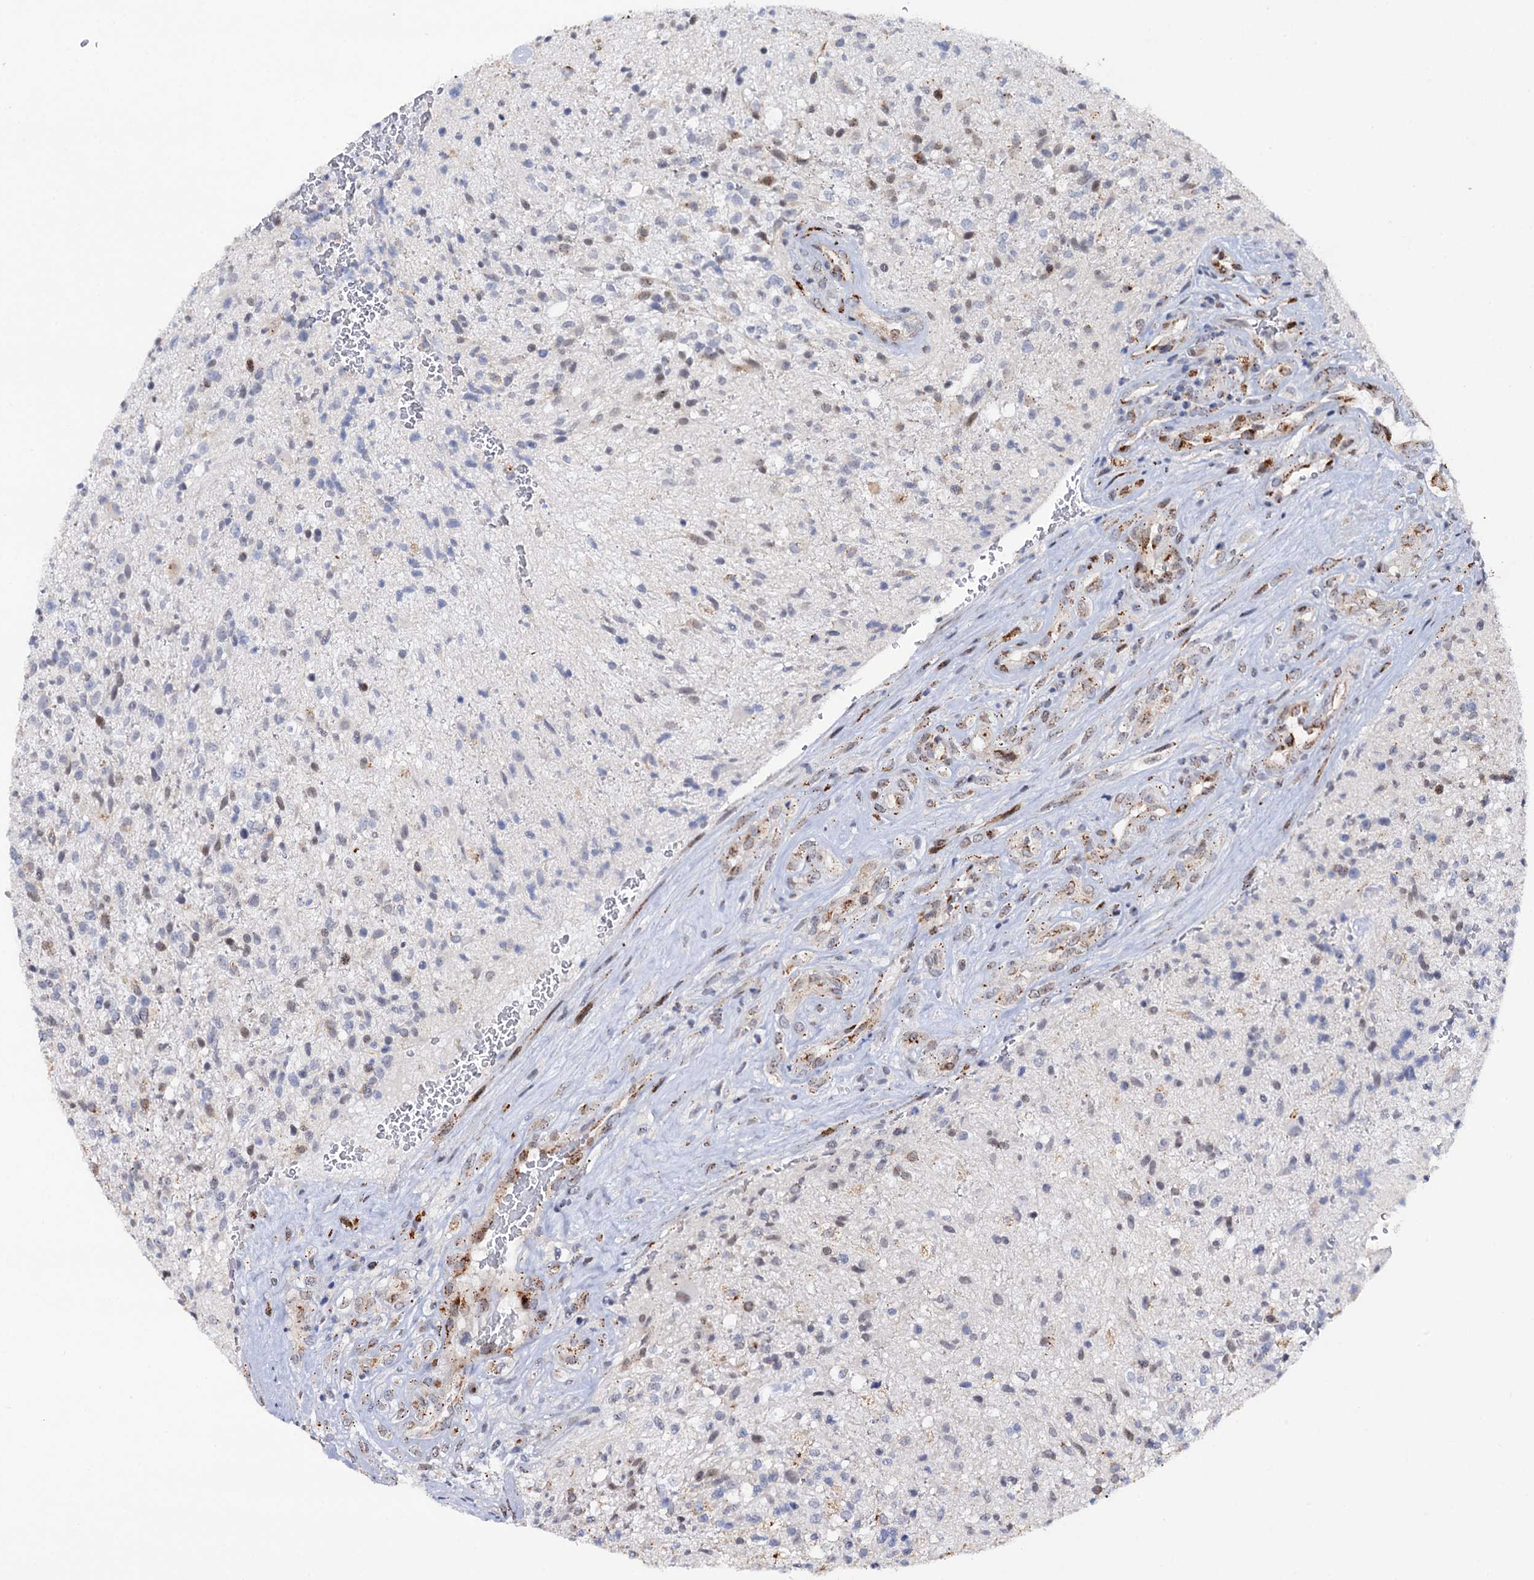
{"staining": {"intensity": "weak", "quantity": "<25%", "location": "nuclear"}, "tissue": "glioma", "cell_type": "Tumor cells", "image_type": "cancer", "snomed": [{"axis": "morphology", "description": "Glioma, malignant, High grade"}, {"axis": "topography", "description": "Brain"}], "caption": "A high-resolution histopathology image shows immunohistochemistry staining of malignant glioma (high-grade), which displays no significant expression in tumor cells.", "gene": "THAP2", "patient": {"sex": "male", "age": 56}}